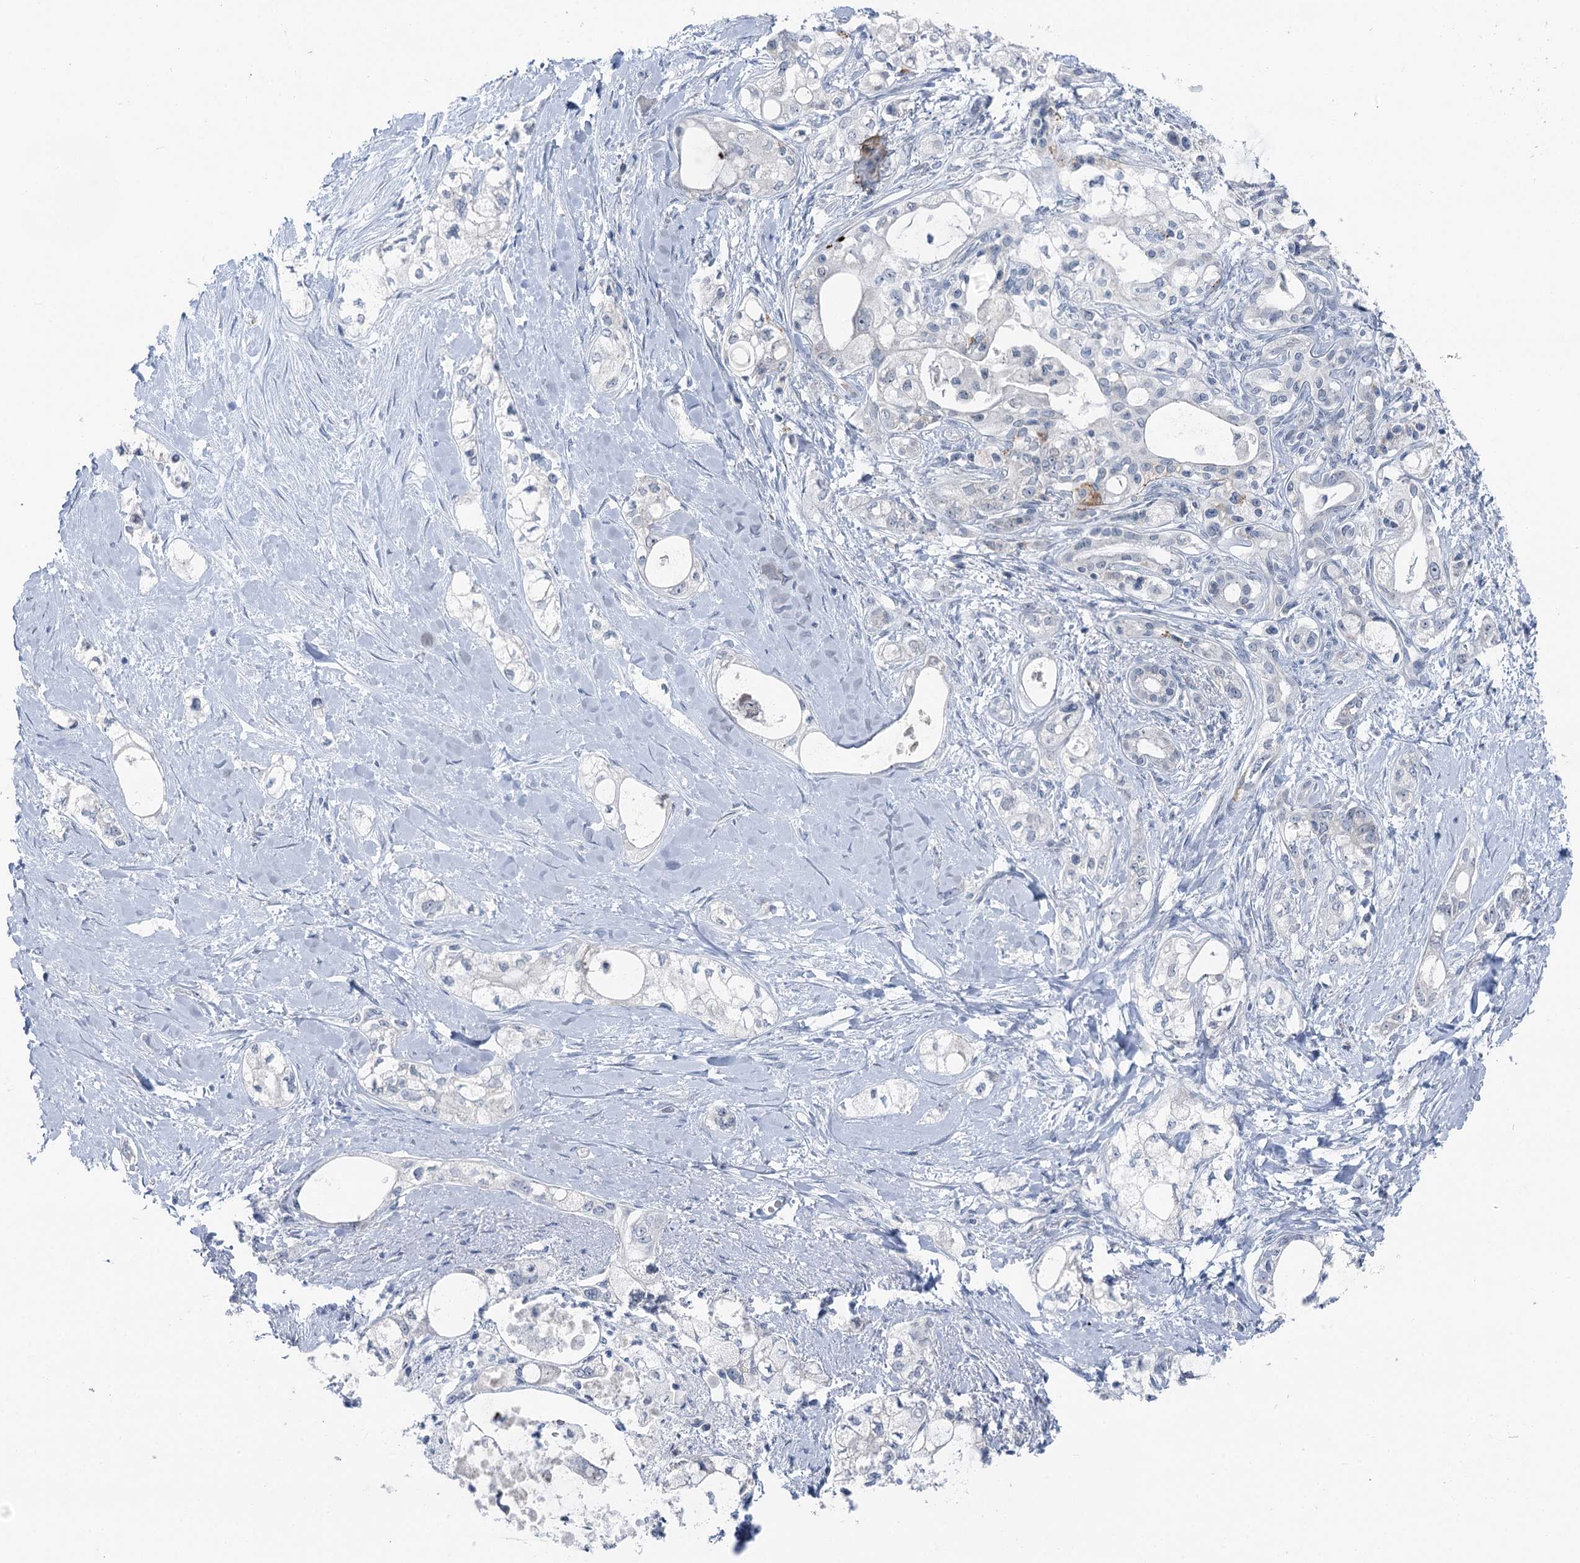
{"staining": {"intensity": "negative", "quantity": "none", "location": "none"}, "tissue": "pancreatic cancer", "cell_type": "Tumor cells", "image_type": "cancer", "snomed": [{"axis": "morphology", "description": "Adenocarcinoma, NOS"}, {"axis": "topography", "description": "Pancreas"}], "caption": "Micrograph shows no significant protein staining in tumor cells of pancreatic cancer (adenocarcinoma).", "gene": "STEEP1", "patient": {"sex": "male", "age": 70}}